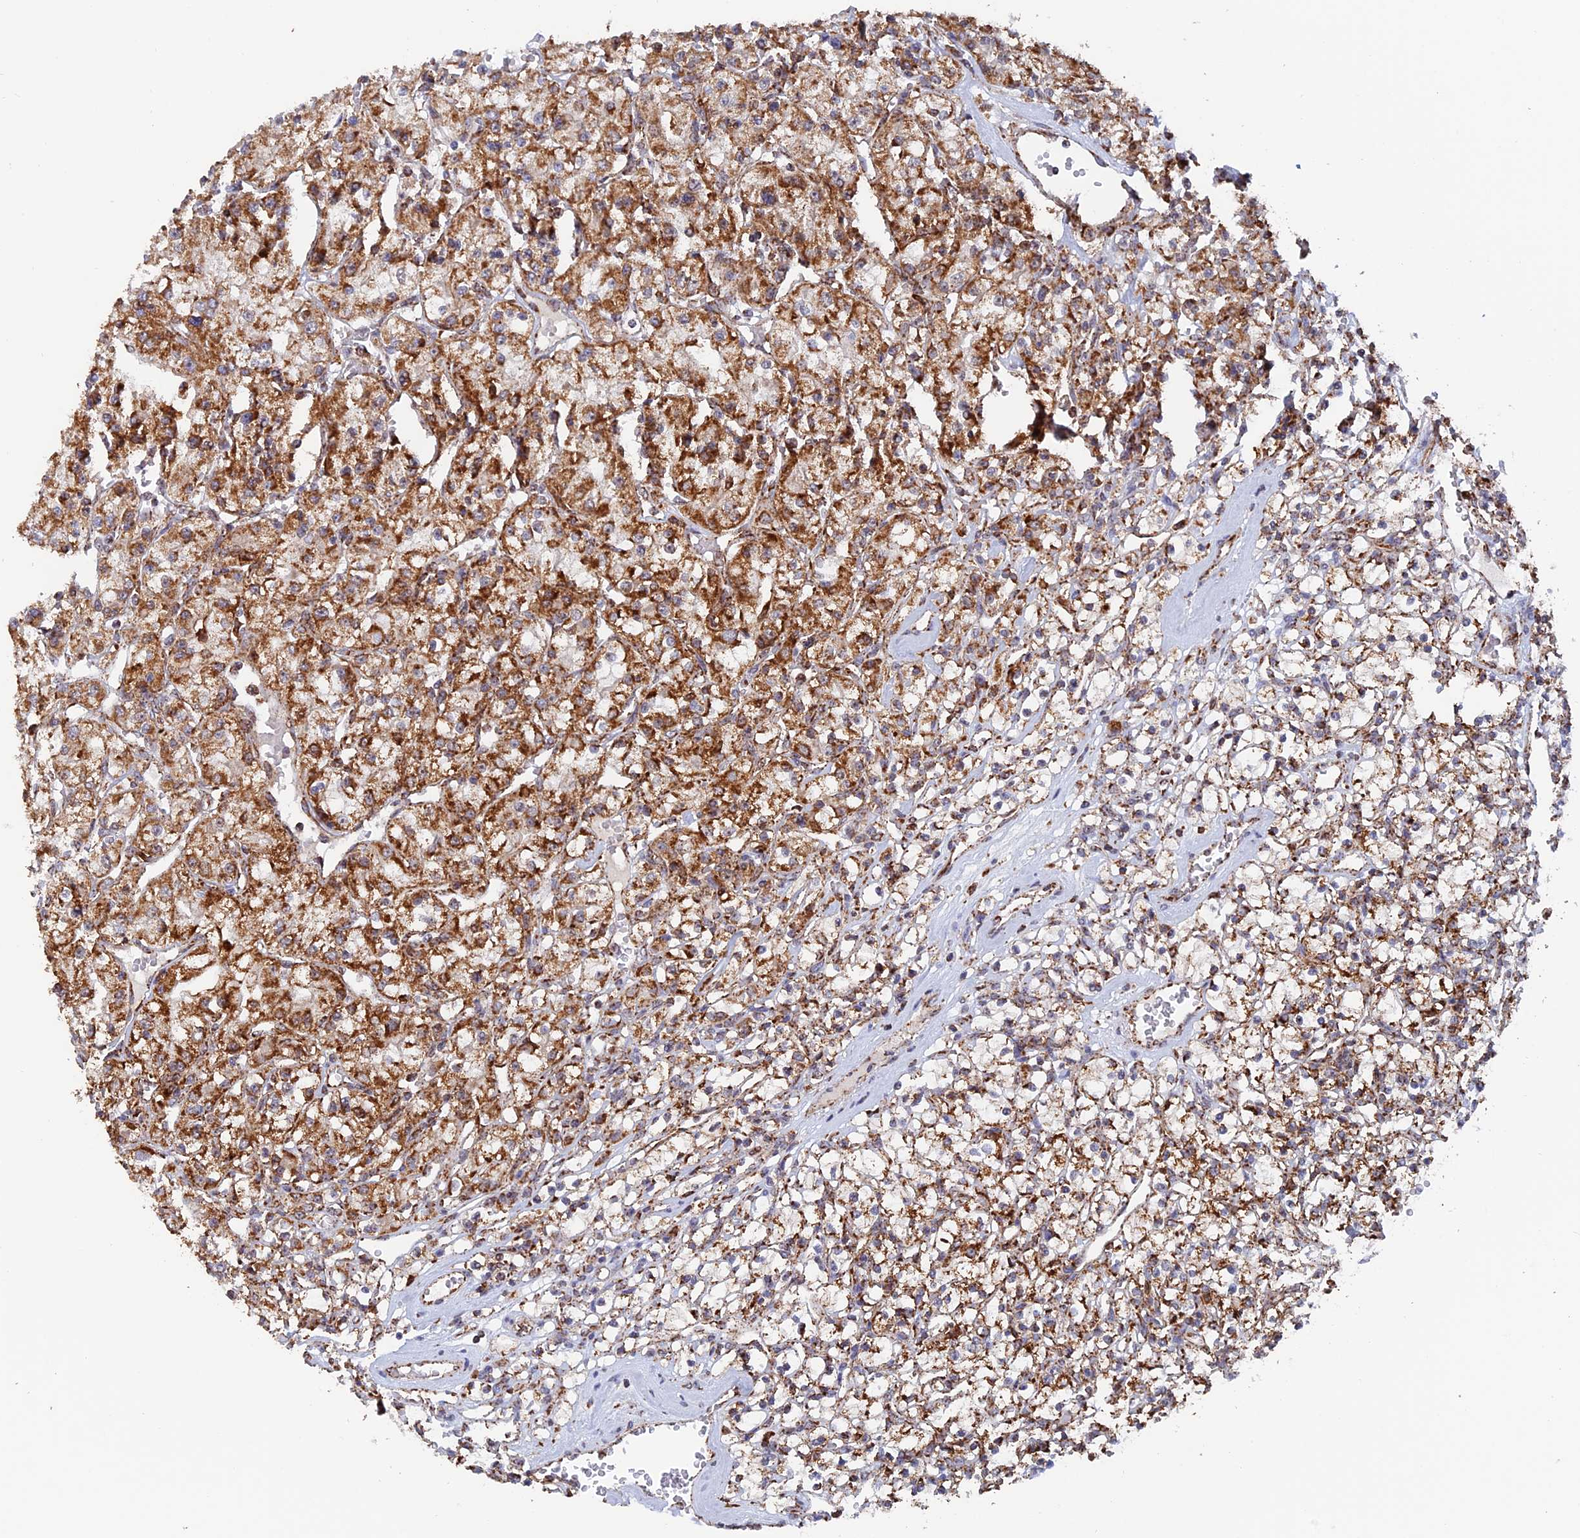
{"staining": {"intensity": "moderate", "quantity": ">75%", "location": "cytoplasmic/membranous"}, "tissue": "renal cancer", "cell_type": "Tumor cells", "image_type": "cancer", "snomed": [{"axis": "morphology", "description": "Adenocarcinoma, NOS"}, {"axis": "topography", "description": "Kidney"}], "caption": "Immunohistochemistry photomicrograph of human adenocarcinoma (renal) stained for a protein (brown), which exhibits medium levels of moderate cytoplasmic/membranous positivity in about >75% of tumor cells.", "gene": "DTYMK", "patient": {"sex": "female", "age": 59}}